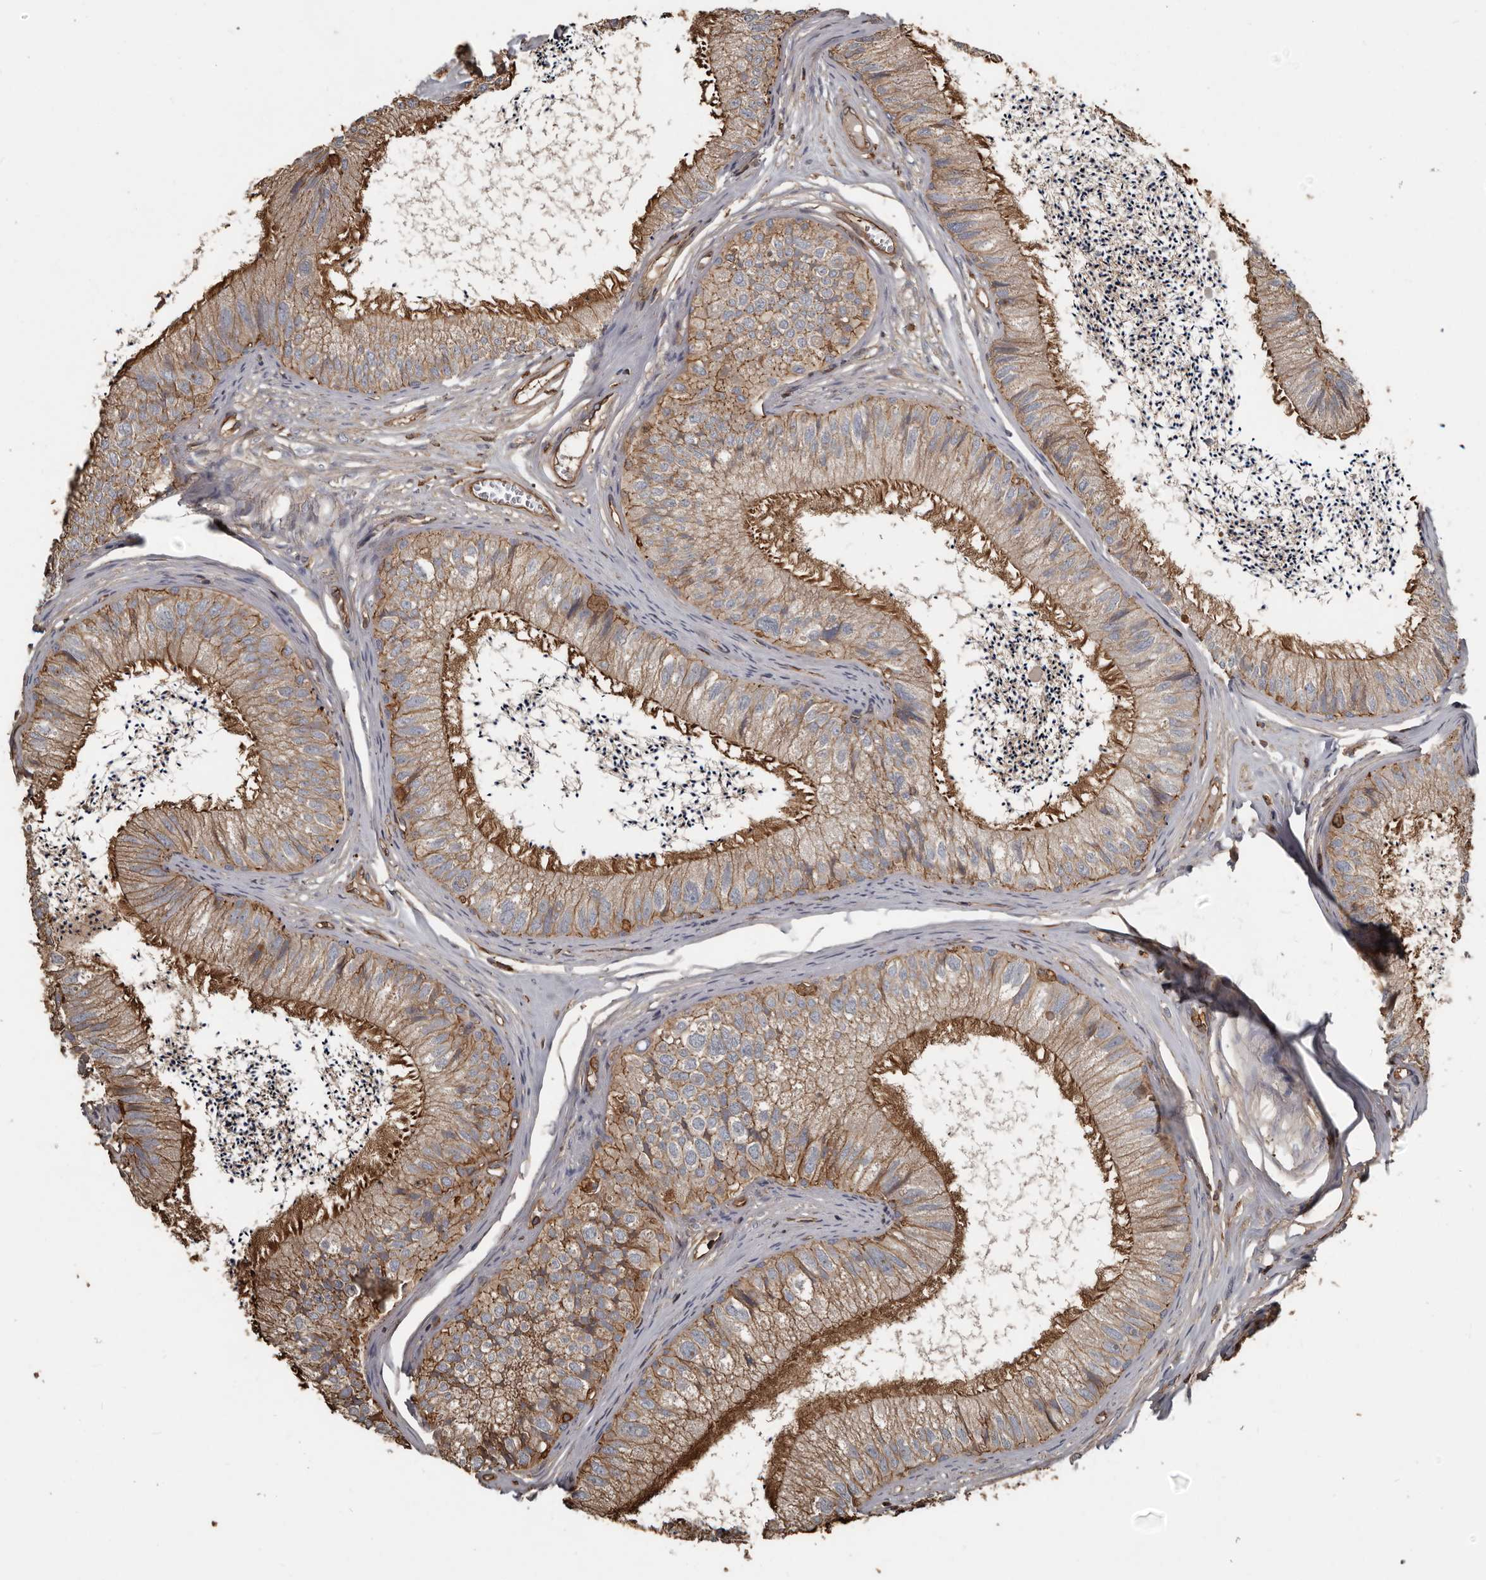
{"staining": {"intensity": "strong", "quantity": "25%-75%", "location": "cytoplasmic/membranous"}, "tissue": "epididymis", "cell_type": "Glandular cells", "image_type": "normal", "snomed": [{"axis": "morphology", "description": "Normal tissue, NOS"}, {"axis": "topography", "description": "Epididymis"}], "caption": "A brown stain shows strong cytoplasmic/membranous expression of a protein in glandular cells of unremarkable human epididymis.", "gene": "DENND6B", "patient": {"sex": "male", "age": 79}}